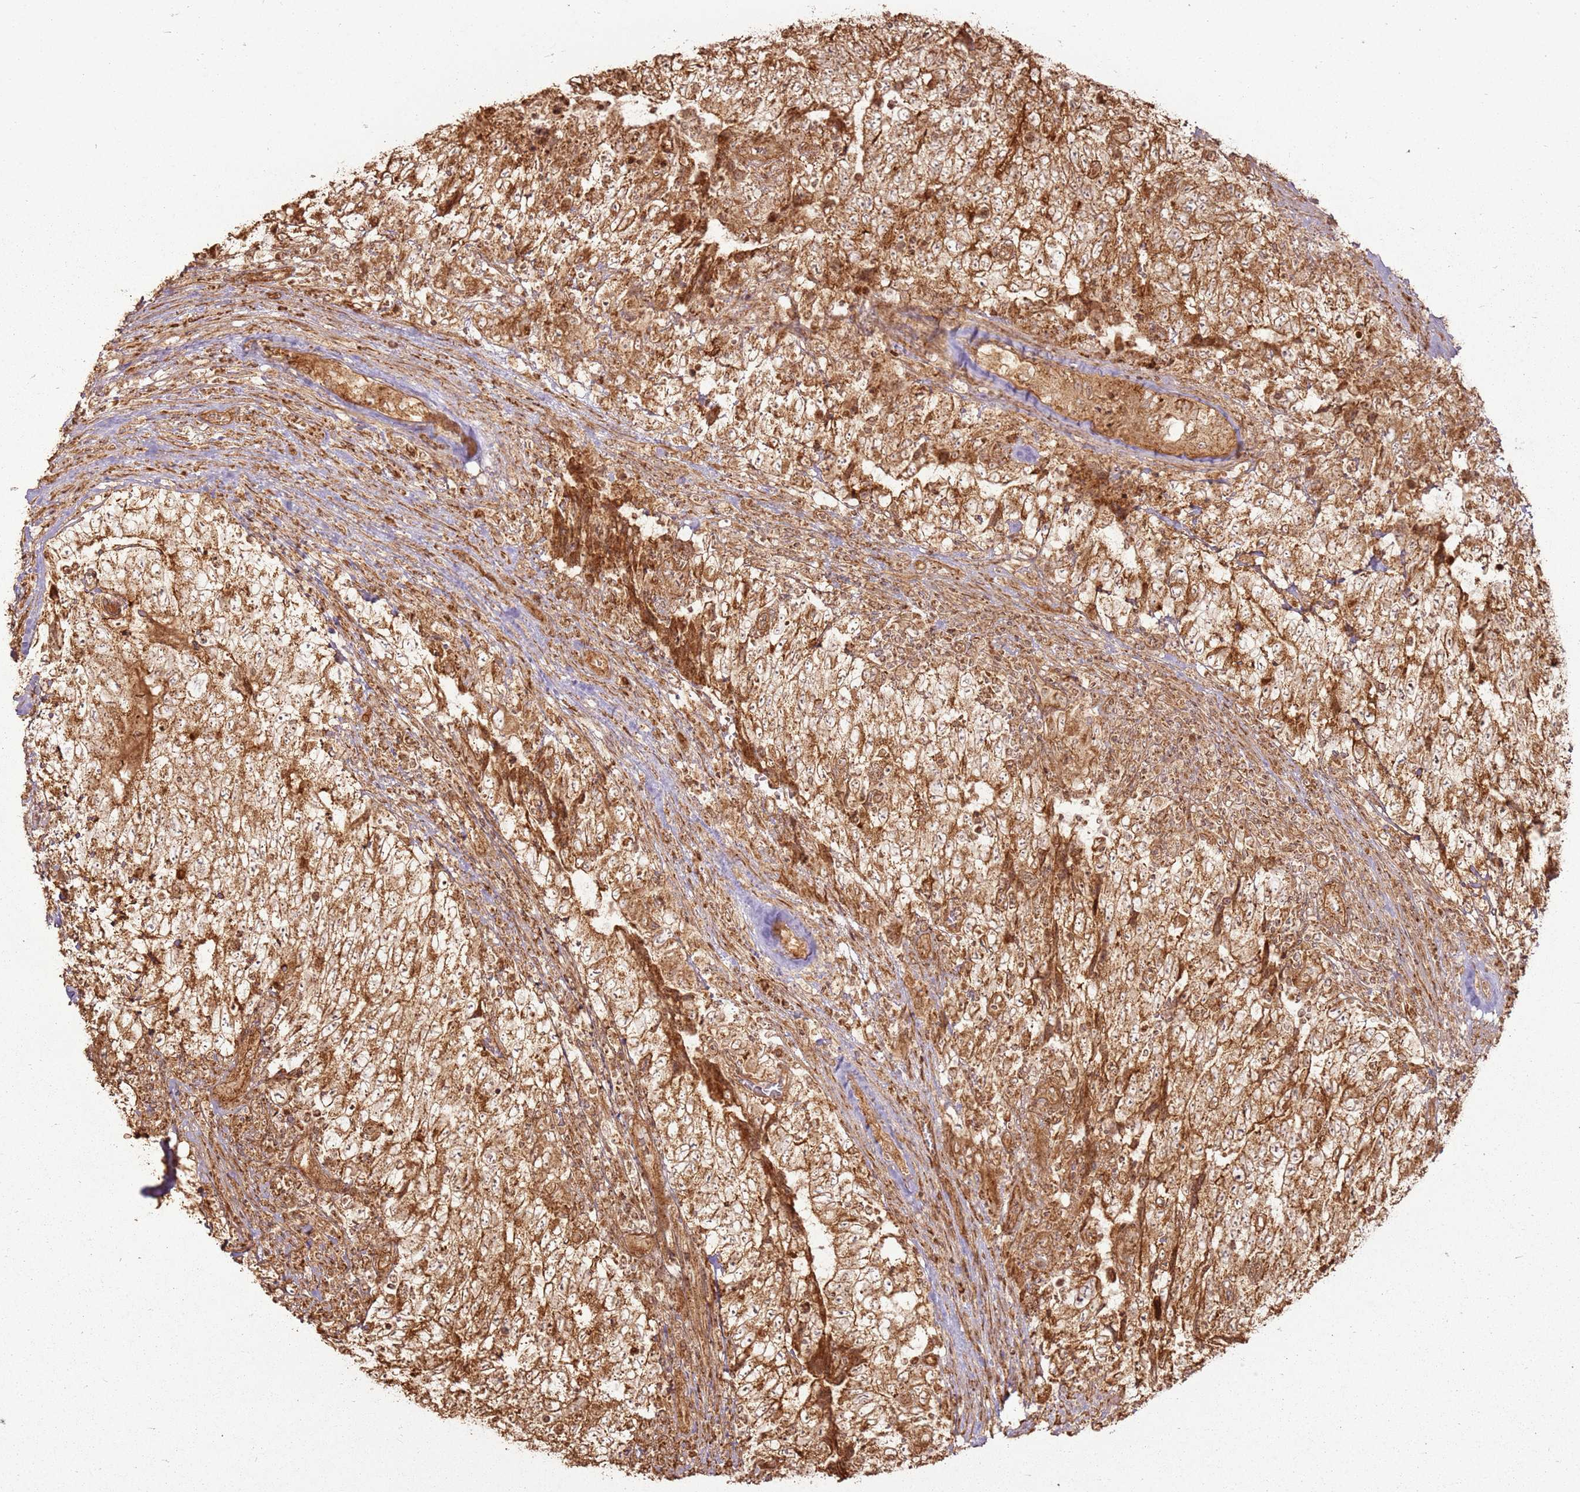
{"staining": {"intensity": "moderate", "quantity": ">75%", "location": "cytoplasmic/membranous,nuclear"}, "tissue": "testis cancer", "cell_type": "Tumor cells", "image_type": "cancer", "snomed": [{"axis": "morphology", "description": "Carcinoma, Embryonal, NOS"}, {"axis": "topography", "description": "Testis"}], "caption": "About >75% of tumor cells in testis cancer display moderate cytoplasmic/membranous and nuclear protein expression as visualized by brown immunohistochemical staining.", "gene": "MRPS6", "patient": {"sex": "male", "age": 34}}